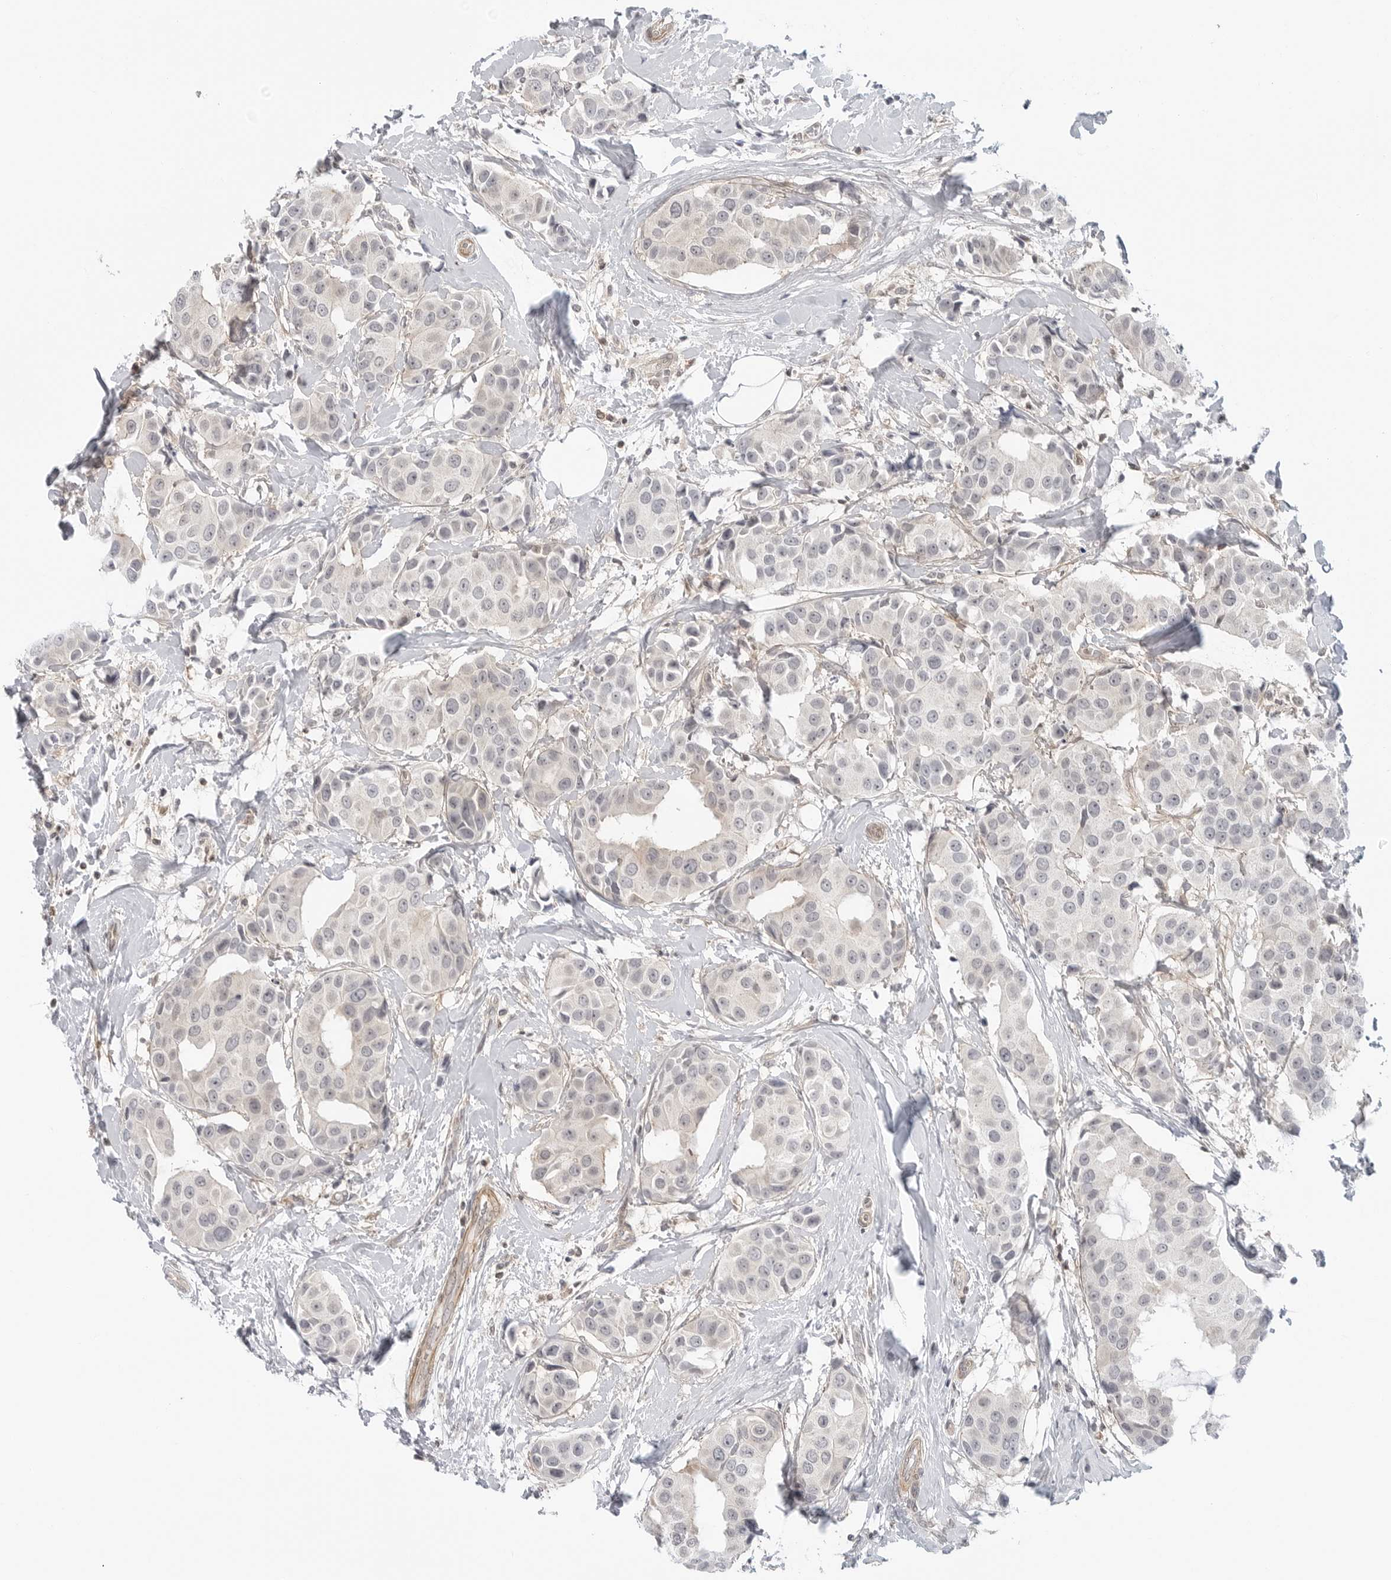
{"staining": {"intensity": "negative", "quantity": "none", "location": "none"}, "tissue": "breast cancer", "cell_type": "Tumor cells", "image_type": "cancer", "snomed": [{"axis": "morphology", "description": "Normal tissue, NOS"}, {"axis": "morphology", "description": "Duct carcinoma"}, {"axis": "topography", "description": "Breast"}], "caption": "This is a histopathology image of immunohistochemistry staining of breast cancer, which shows no staining in tumor cells.", "gene": "STXBP3", "patient": {"sex": "female", "age": 39}}